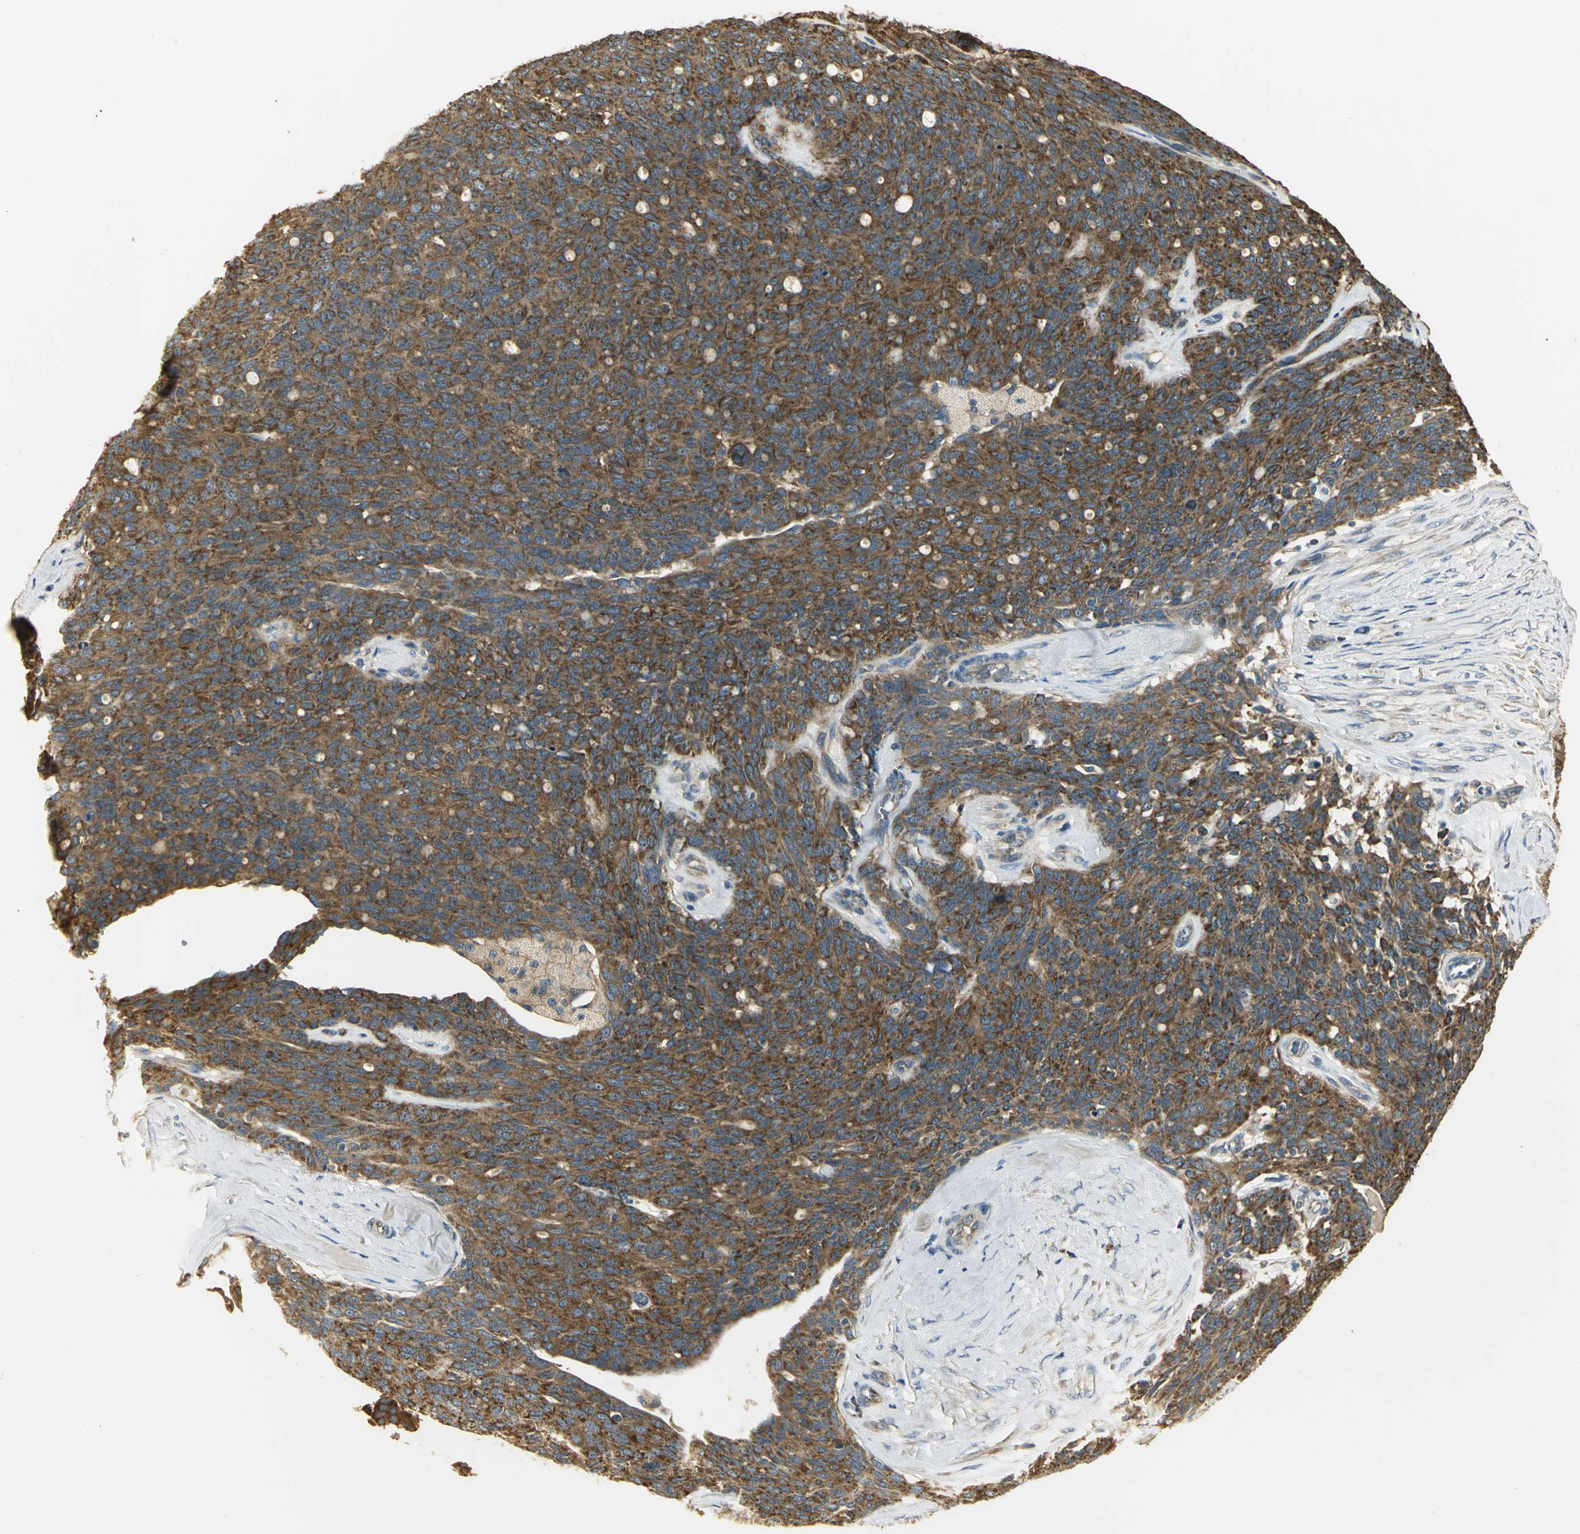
{"staining": {"intensity": "strong", "quantity": ">75%", "location": "cytoplasmic/membranous"}, "tissue": "ovarian cancer", "cell_type": "Tumor cells", "image_type": "cancer", "snomed": [{"axis": "morphology", "description": "Carcinoma, endometroid"}, {"axis": "topography", "description": "Ovary"}], "caption": "High-power microscopy captured an immunohistochemistry histopathology image of ovarian cancer (endometroid carcinoma), revealing strong cytoplasmic/membranous staining in approximately >75% of tumor cells.", "gene": "RARS1", "patient": {"sex": "female", "age": 60}}